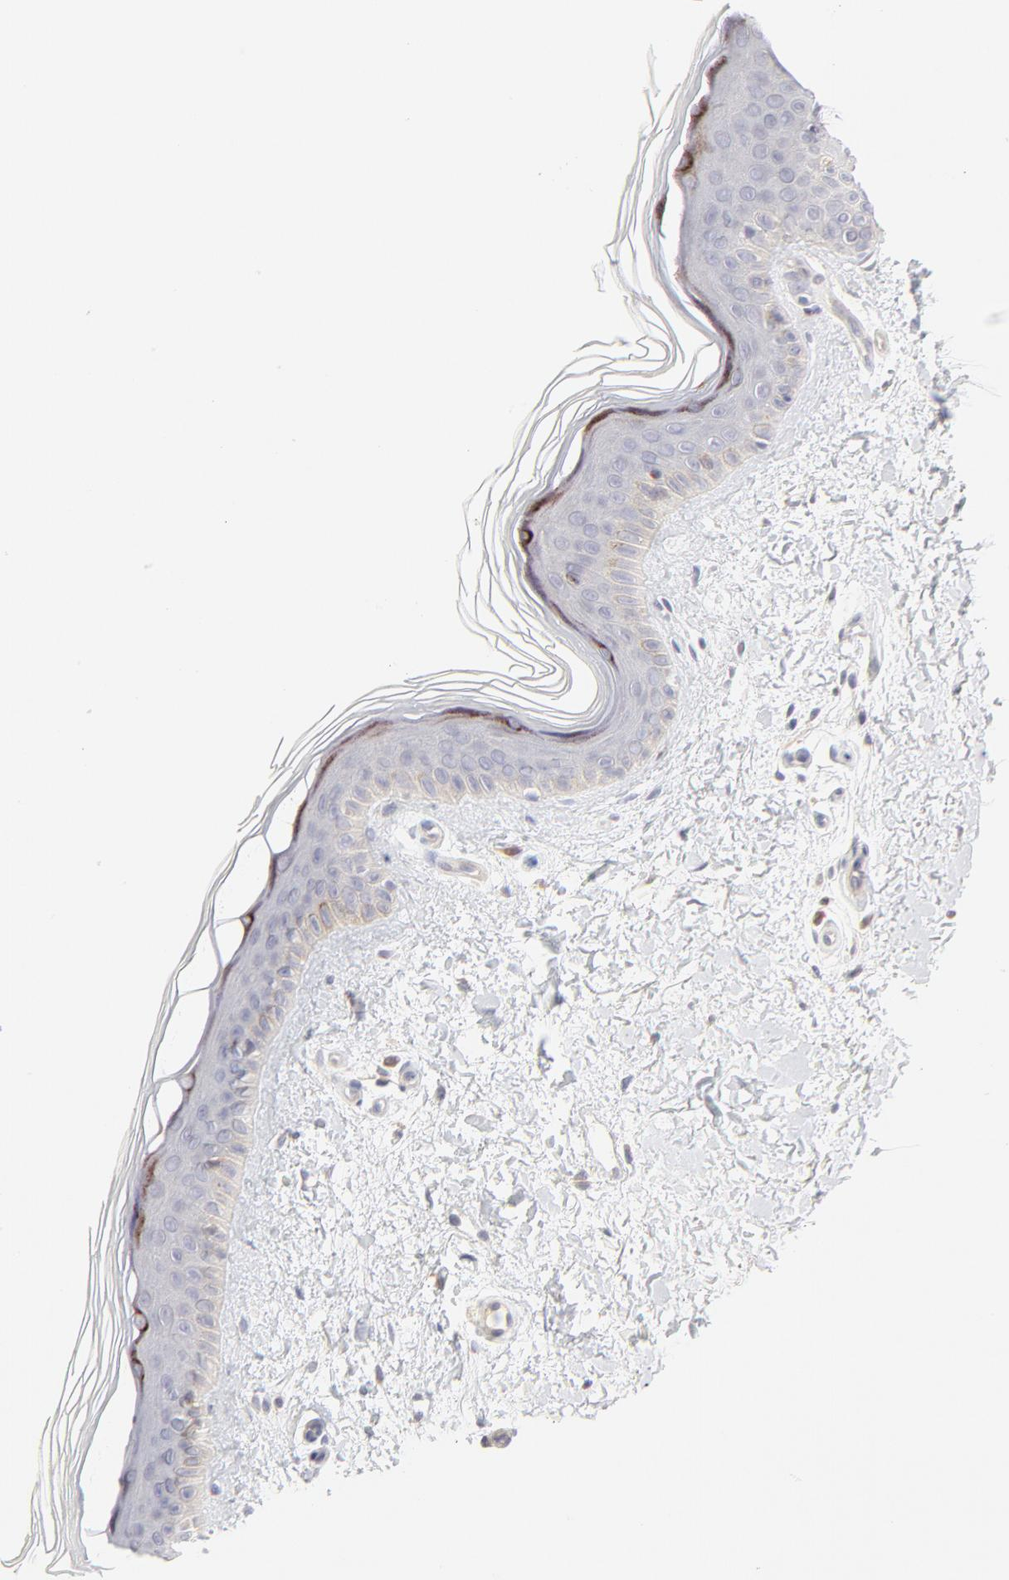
{"staining": {"intensity": "negative", "quantity": "none", "location": "none"}, "tissue": "skin", "cell_type": "Fibroblasts", "image_type": "normal", "snomed": [{"axis": "morphology", "description": "Normal tissue, NOS"}, {"axis": "topography", "description": "Skin"}], "caption": "High magnification brightfield microscopy of normal skin stained with DAB (brown) and counterstained with hematoxylin (blue): fibroblasts show no significant positivity. (Stains: DAB (3,3'-diaminobenzidine) immunohistochemistry (IHC) with hematoxylin counter stain, Microscopy: brightfield microscopy at high magnification).", "gene": "ELF3", "patient": {"sex": "female", "age": 19}}